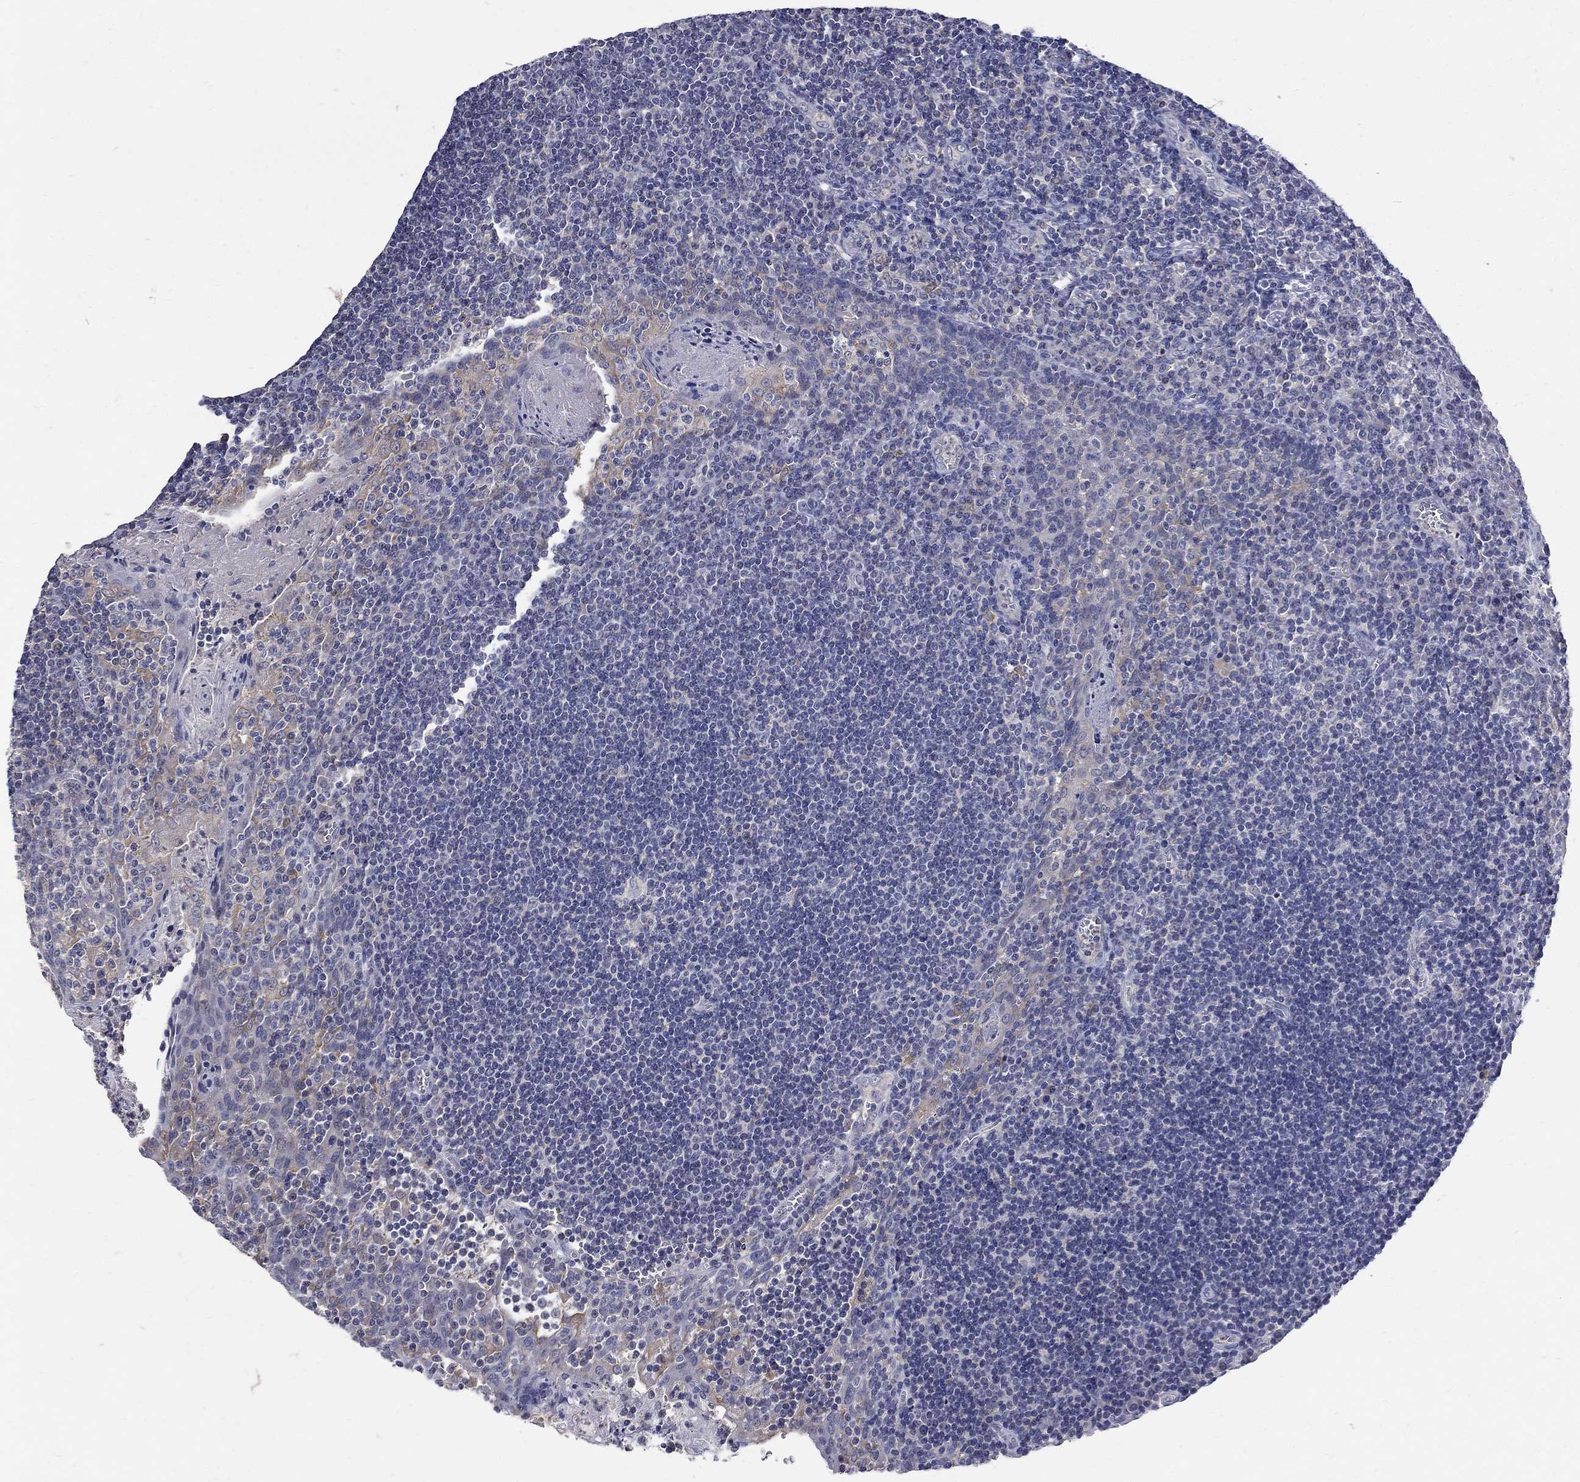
{"staining": {"intensity": "negative", "quantity": "none", "location": "none"}, "tissue": "tonsil", "cell_type": "Germinal center cells", "image_type": "normal", "snomed": [{"axis": "morphology", "description": "Normal tissue, NOS"}, {"axis": "morphology", "description": "Inflammation, NOS"}, {"axis": "topography", "description": "Tonsil"}], "caption": "IHC histopathology image of normal tonsil: tonsil stained with DAB shows no significant protein expression in germinal center cells. (Brightfield microscopy of DAB immunohistochemistry at high magnification).", "gene": "CETN1", "patient": {"sex": "female", "age": 31}}